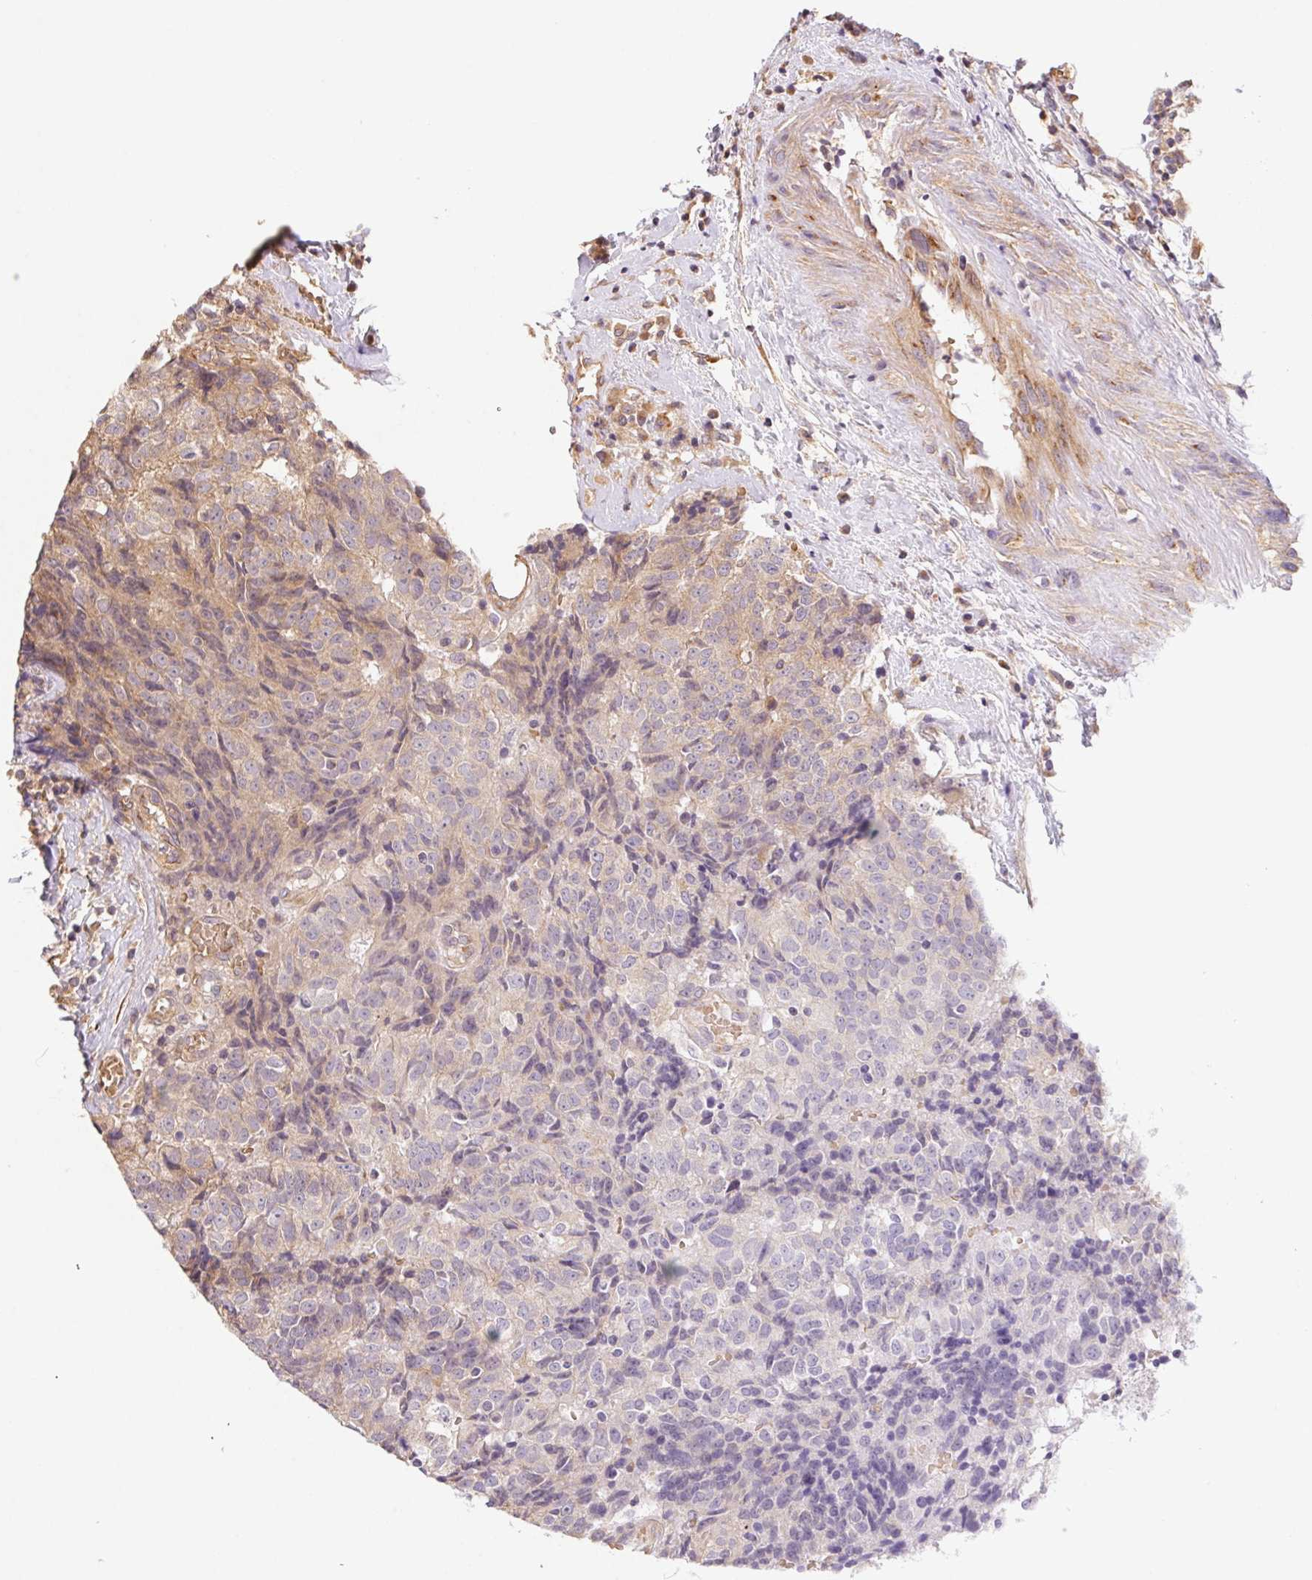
{"staining": {"intensity": "negative", "quantity": "none", "location": "none"}, "tissue": "prostate cancer", "cell_type": "Tumor cells", "image_type": "cancer", "snomed": [{"axis": "morphology", "description": "Adenocarcinoma, High grade"}, {"axis": "topography", "description": "Prostate and seminal vesicle, NOS"}], "caption": "Prostate cancer (adenocarcinoma (high-grade)) was stained to show a protein in brown. There is no significant expression in tumor cells. (DAB (3,3'-diaminobenzidine) immunohistochemistry visualized using brightfield microscopy, high magnification).", "gene": "USE1", "patient": {"sex": "male", "age": 60}}